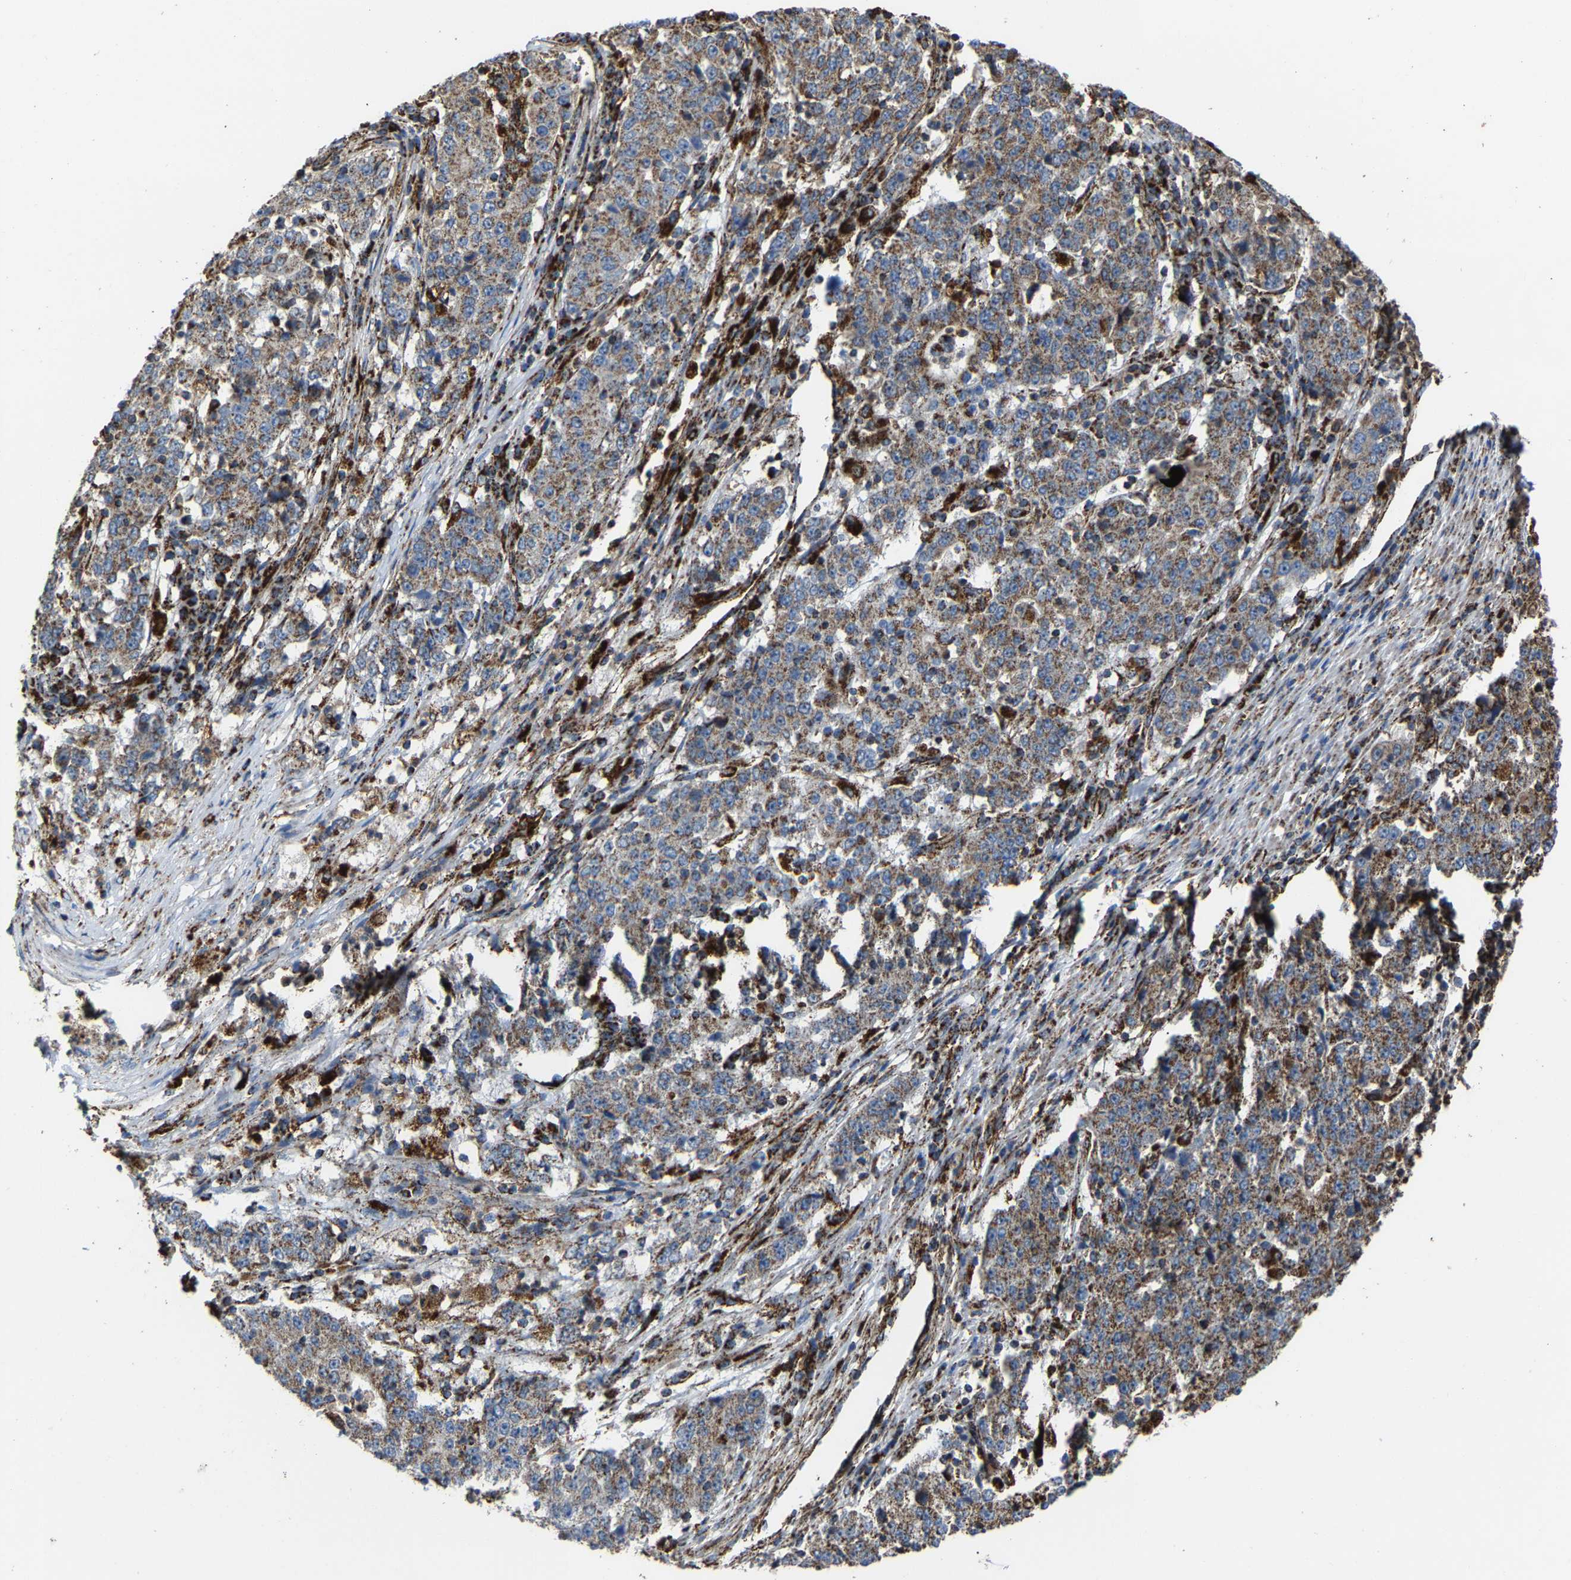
{"staining": {"intensity": "moderate", "quantity": ">75%", "location": "cytoplasmic/membranous"}, "tissue": "stomach cancer", "cell_type": "Tumor cells", "image_type": "cancer", "snomed": [{"axis": "morphology", "description": "Adenocarcinoma, NOS"}, {"axis": "topography", "description": "Stomach"}], "caption": "This is a photomicrograph of immunohistochemistry staining of adenocarcinoma (stomach), which shows moderate positivity in the cytoplasmic/membranous of tumor cells.", "gene": "NDUFV3", "patient": {"sex": "male", "age": 59}}